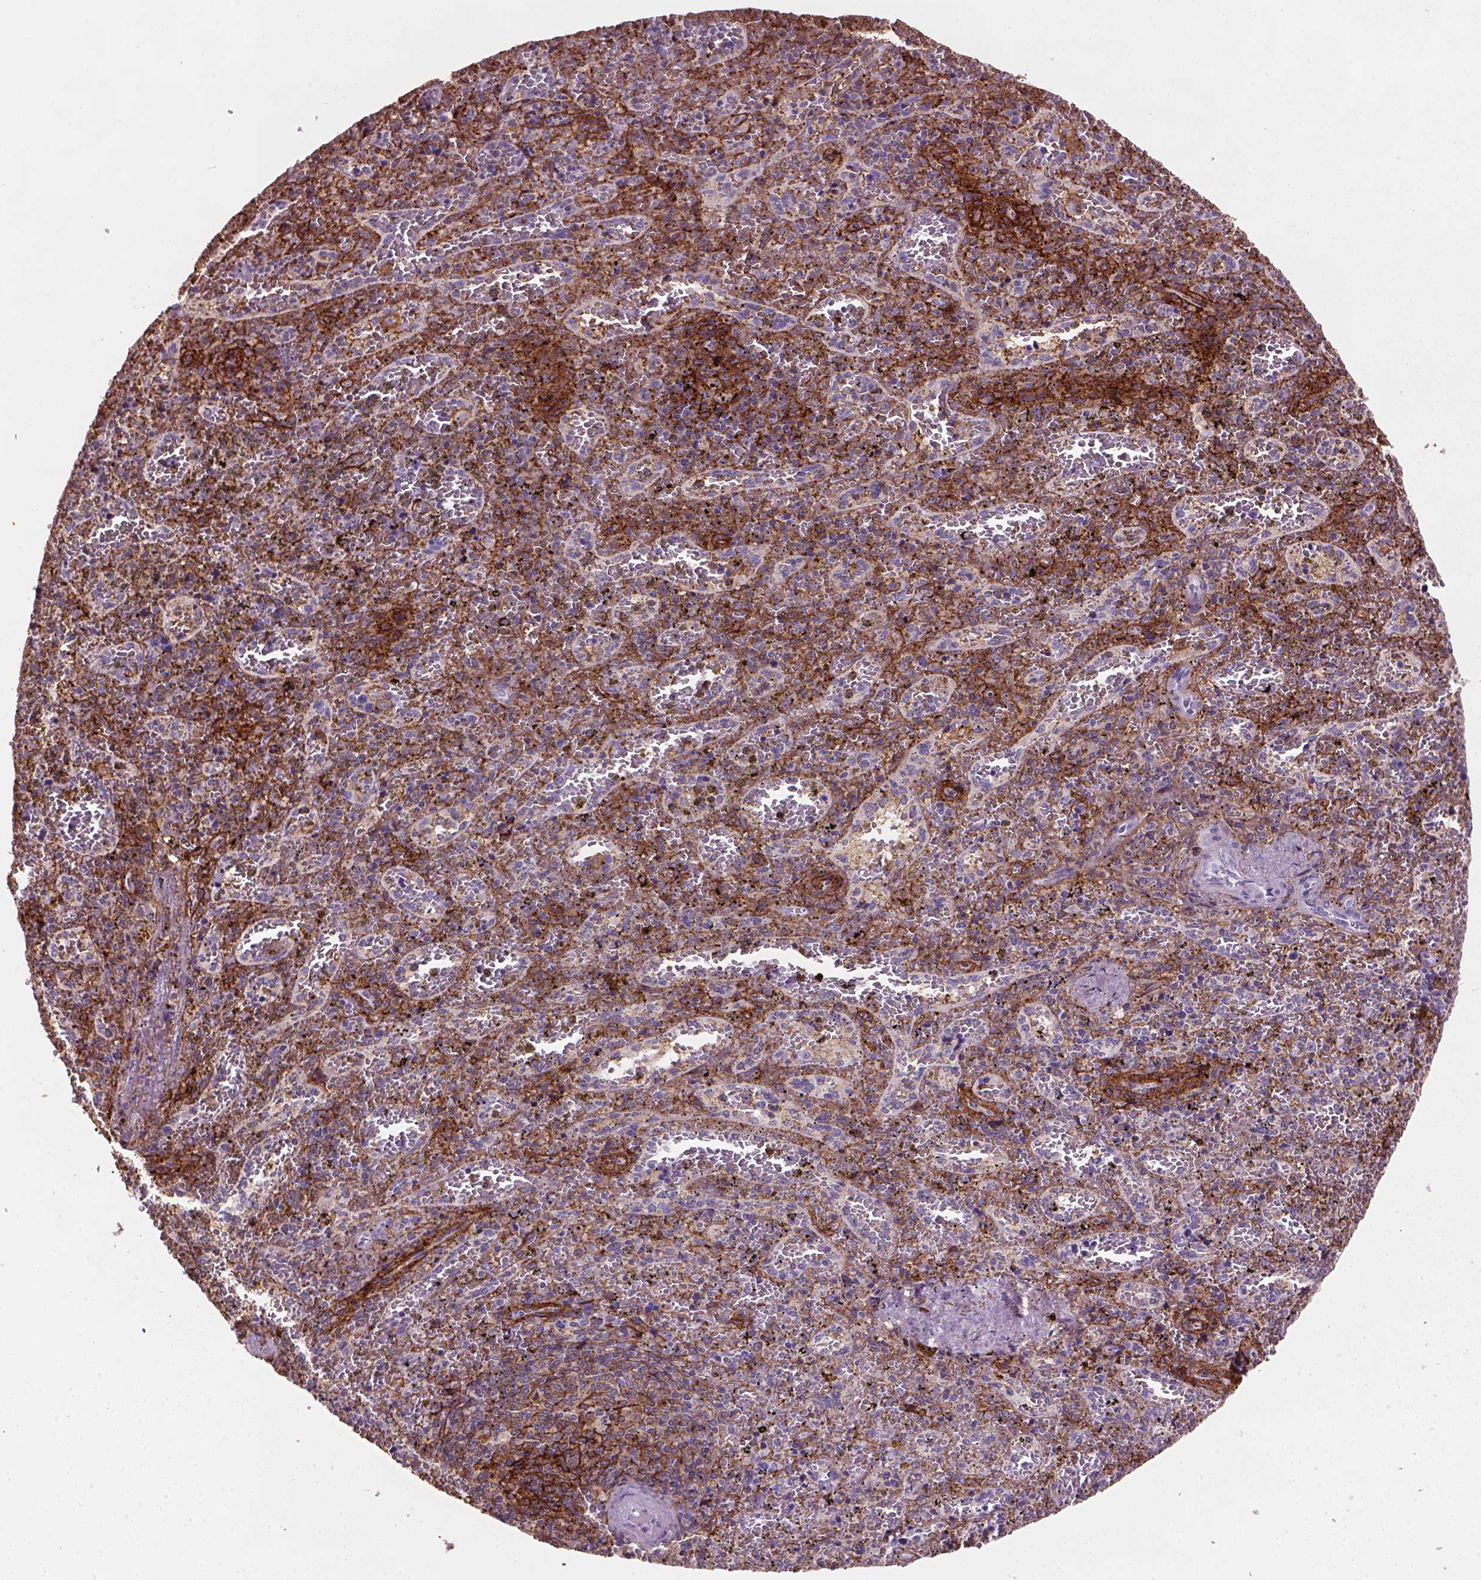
{"staining": {"intensity": "strong", "quantity": "<25%", "location": "cytoplasmic/membranous"}, "tissue": "spleen", "cell_type": "Cells in red pulp", "image_type": "normal", "snomed": [{"axis": "morphology", "description": "Normal tissue, NOS"}, {"axis": "topography", "description": "Spleen"}], "caption": "Spleen stained with a brown dye demonstrates strong cytoplasmic/membranous positive expression in approximately <25% of cells in red pulp.", "gene": "MARCKS", "patient": {"sex": "female", "age": 50}}